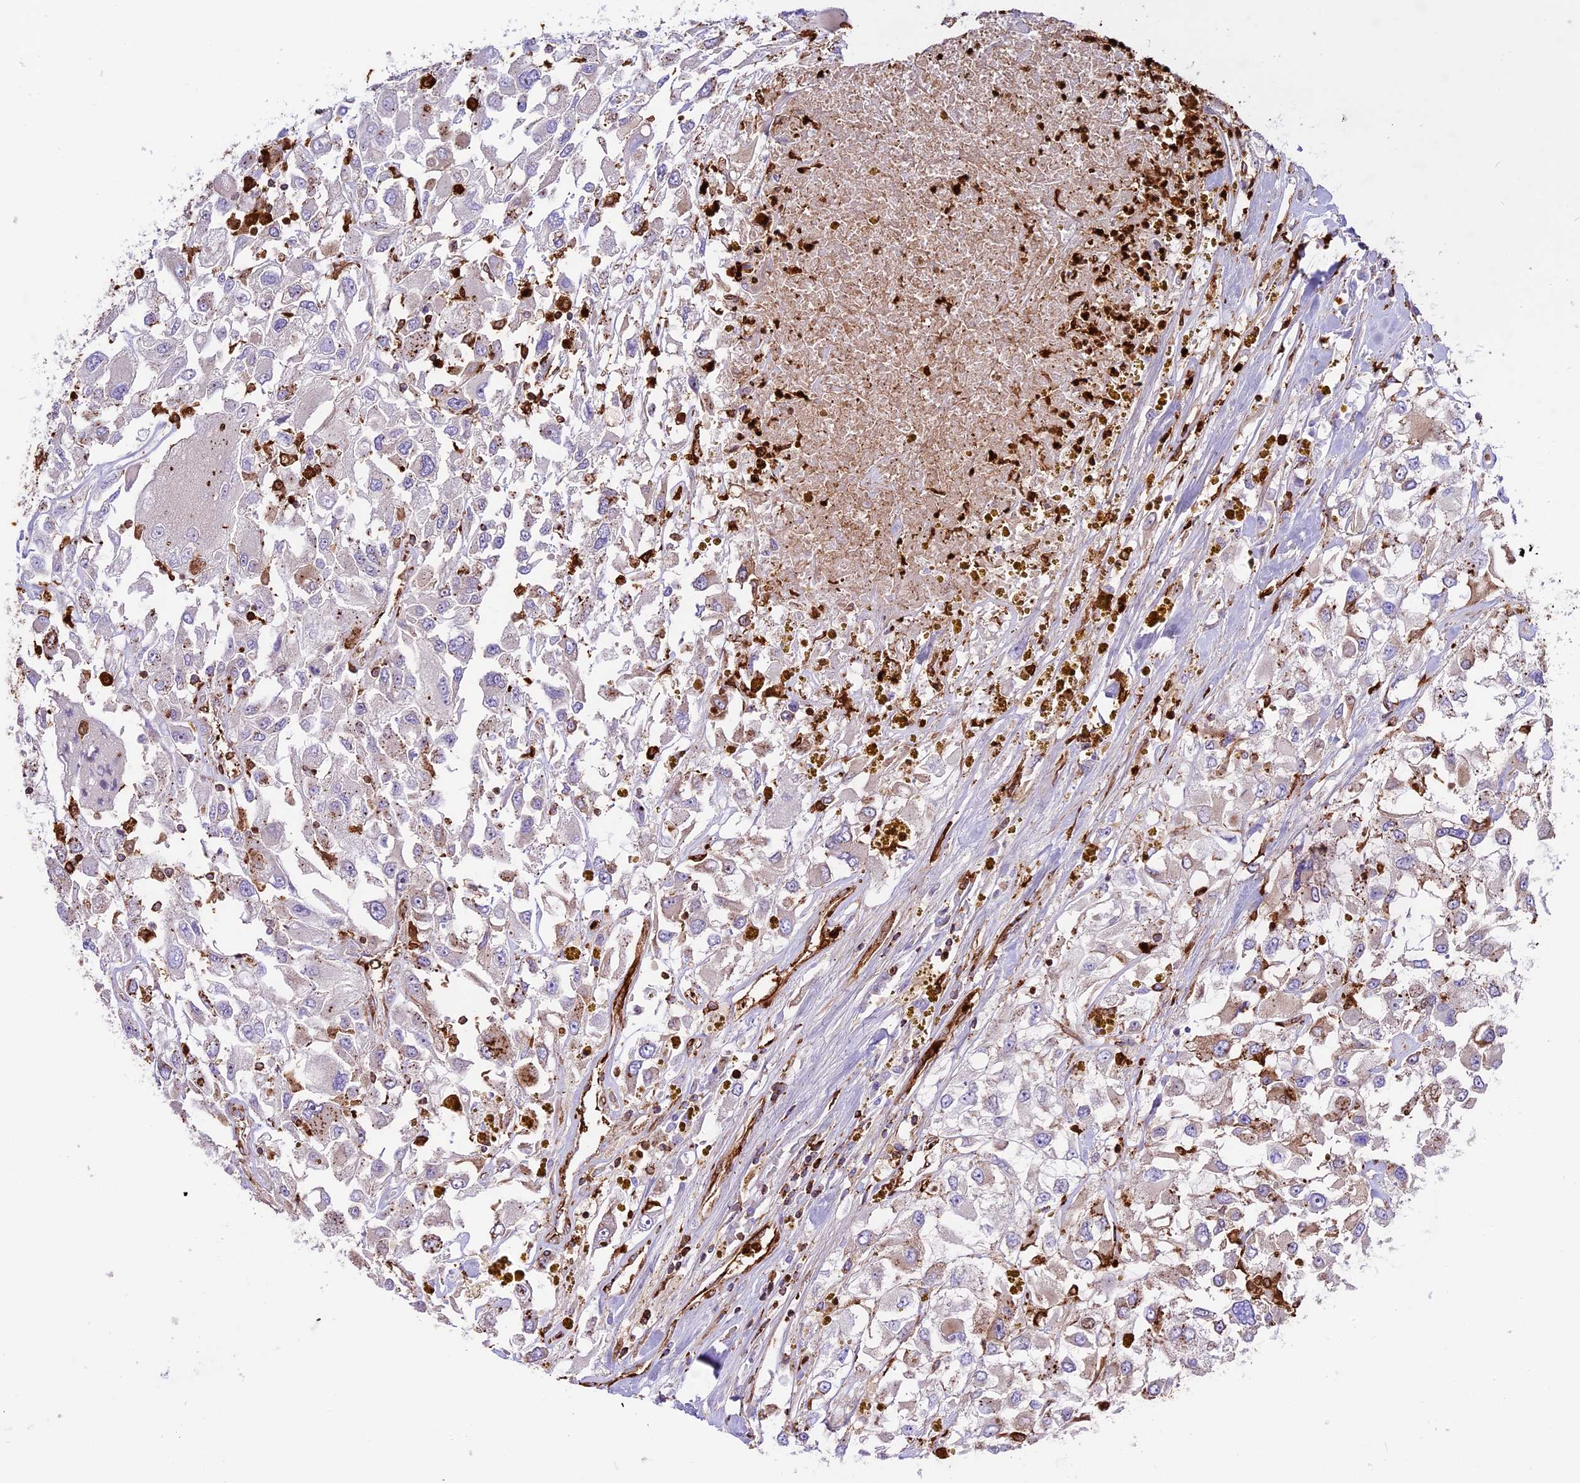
{"staining": {"intensity": "negative", "quantity": "none", "location": "none"}, "tissue": "renal cancer", "cell_type": "Tumor cells", "image_type": "cancer", "snomed": [{"axis": "morphology", "description": "Adenocarcinoma, NOS"}, {"axis": "topography", "description": "Kidney"}], "caption": "This is a image of IHC staining of adenocarcinoma (renal), which shows no staining in tumor cells. (Brightfield microscopy of DAB immunohistochemistry (IHC) at high magnification).", "gene": "CD99L2", "patient": {"sex": "female", "age": 52}}